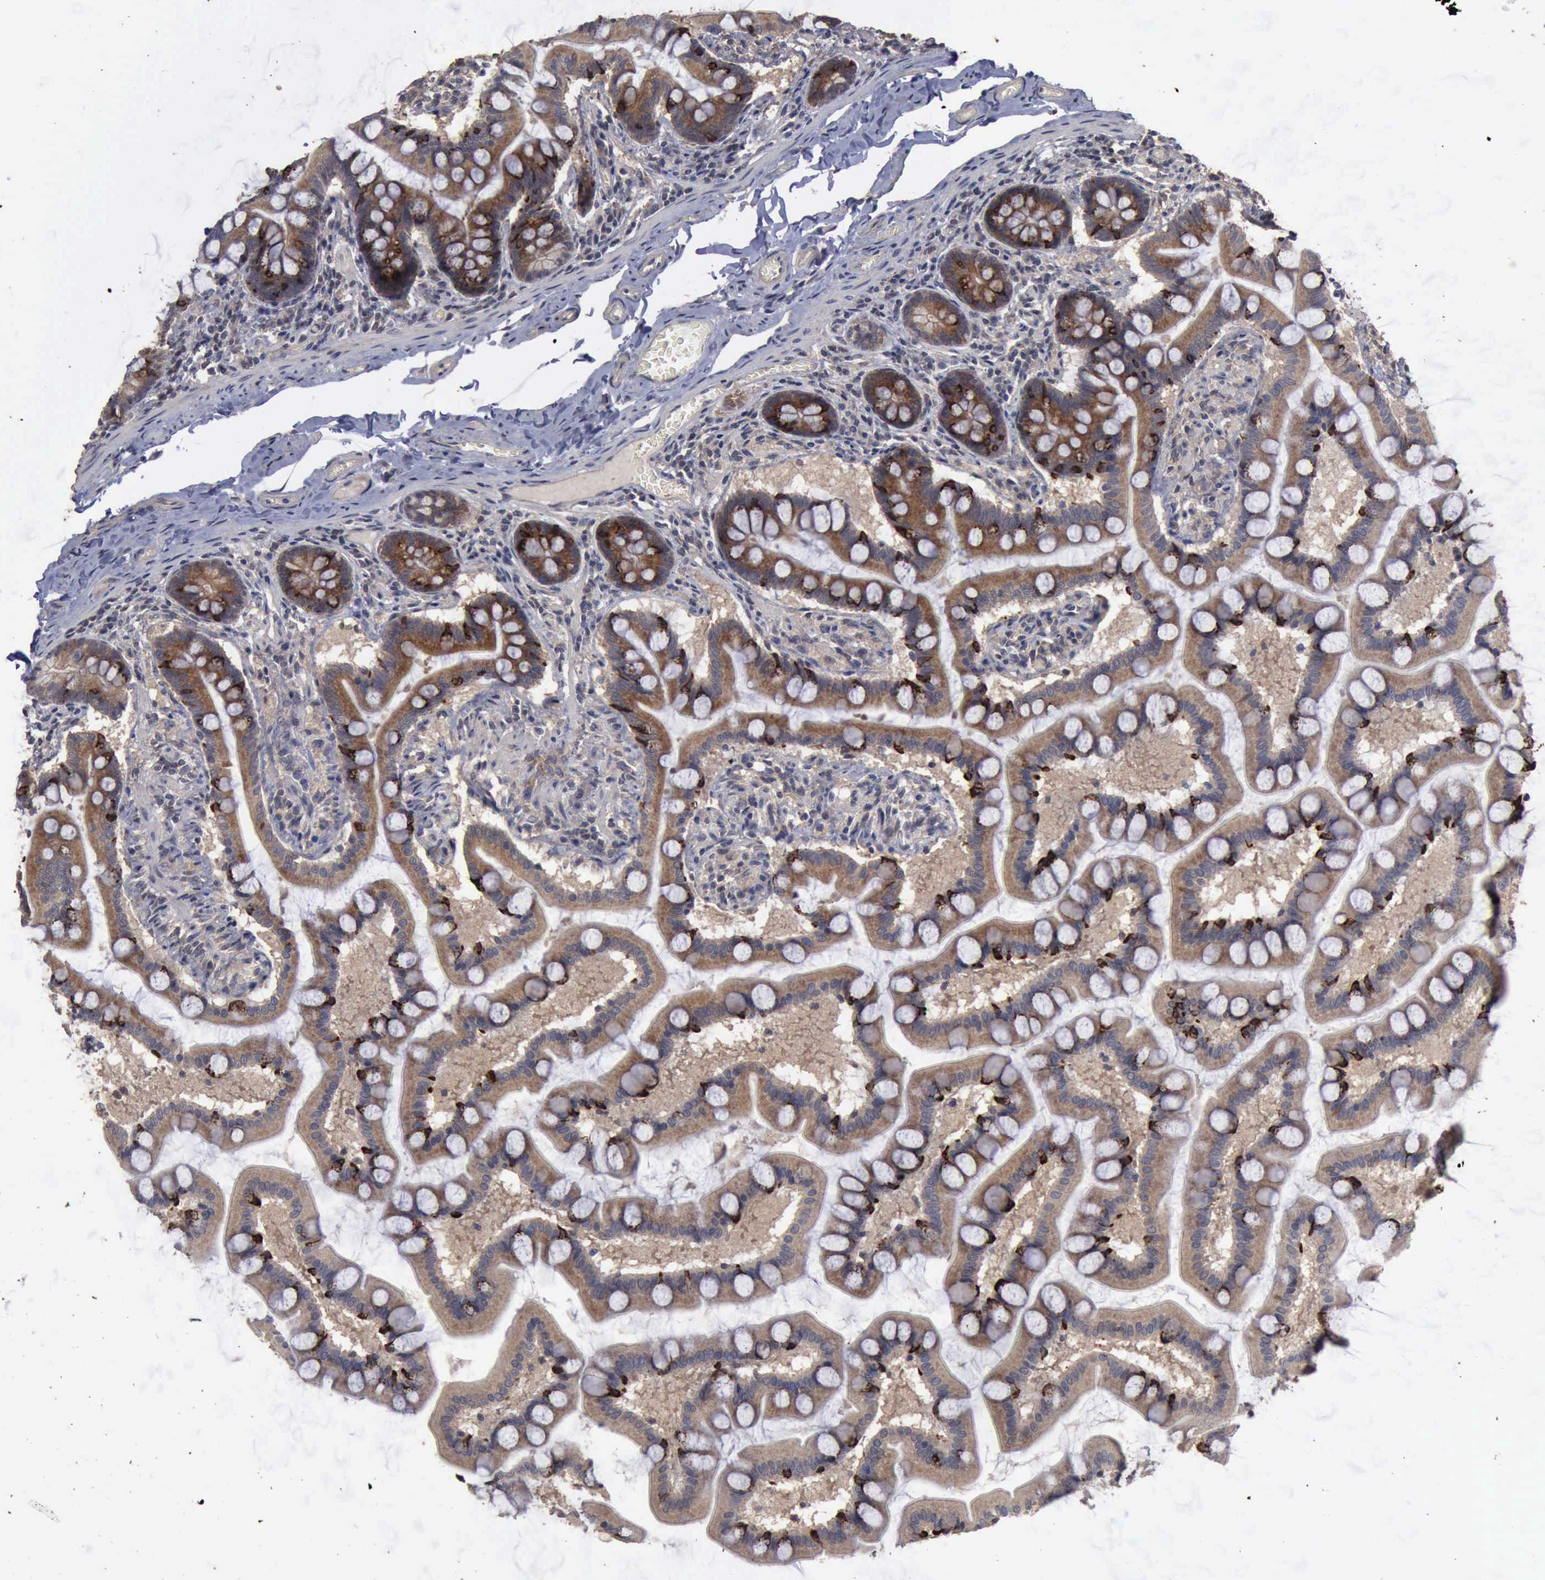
{"staining": {"intensity": "strong", "quantity": ">75%", "location": "cytoplasmic/membranous"}, "tissue": "small intestine", "cell_type": "Glandular cells", "image_type": "normal", "snomed": [{"axis": "morphology", "description": "Normal tissue, NOS"}, {"axis": "topography", "description": "Small intestine"}], "caption": "Glandular cells exhibit strong cytoplasmic/membranous staining in about >75% of cells in unremarkable small intestine.", "gene": "CRKL", "patient": {"sex": "male", "age": 41}}